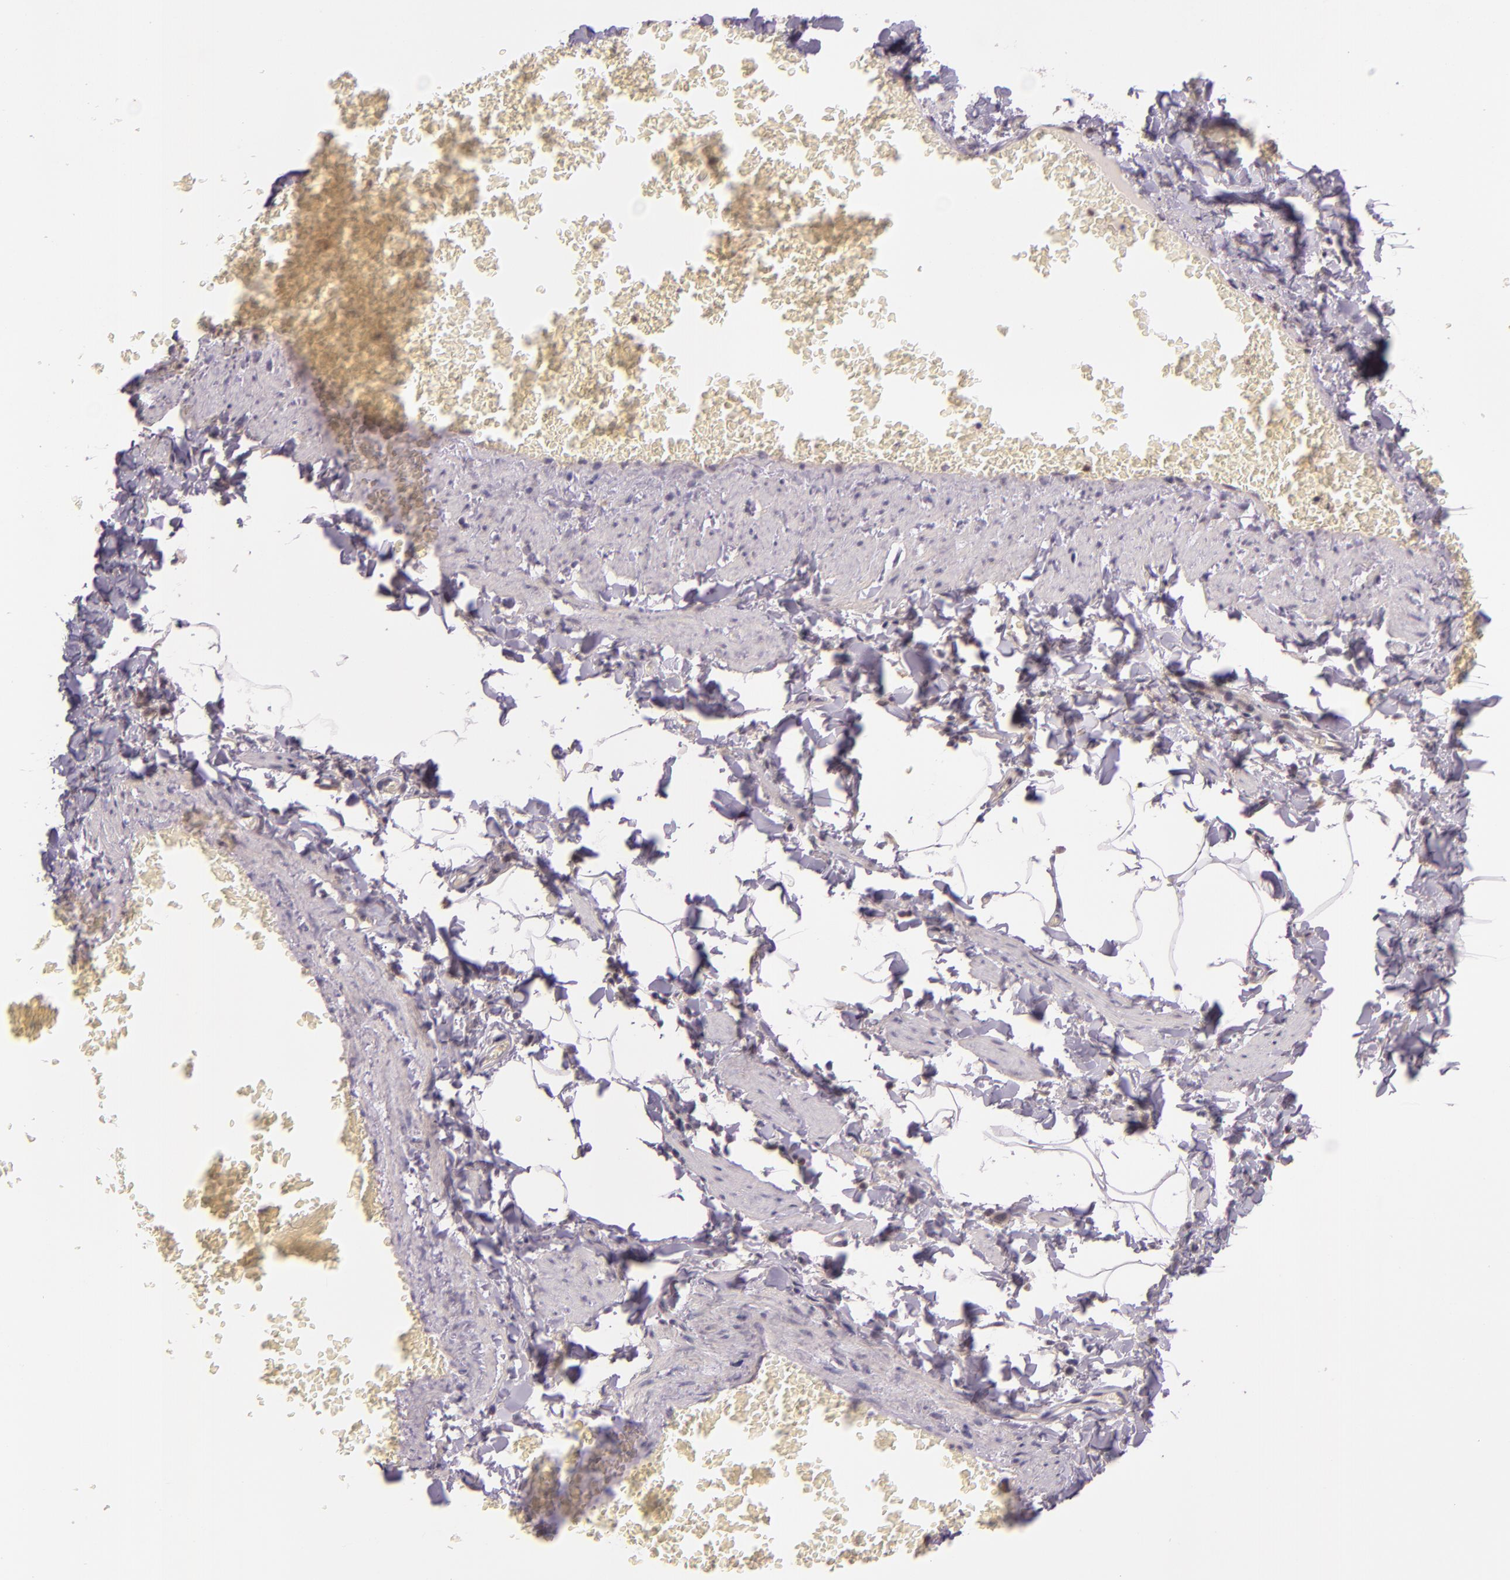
{"staining": {"intensity": "negative", "quantity": "none", "location": "none"}, "tissue": "adipose tissue", "cell_type": "Adipocytes", "image_type": "normal", "snomed": [{"axis": "morphology", "description": "Normal tissue, NOS"}, {"axis": "topography", "description": "Vascular tissue"}], "caption": "A high-resolution micrograph shows immunohistochemistry (IHC) staining of benign adipose tissue, which reveals no significant staining in adipocytes.", "gene": "ARMH4", "patient": {"sex": "male", "age": 41}}